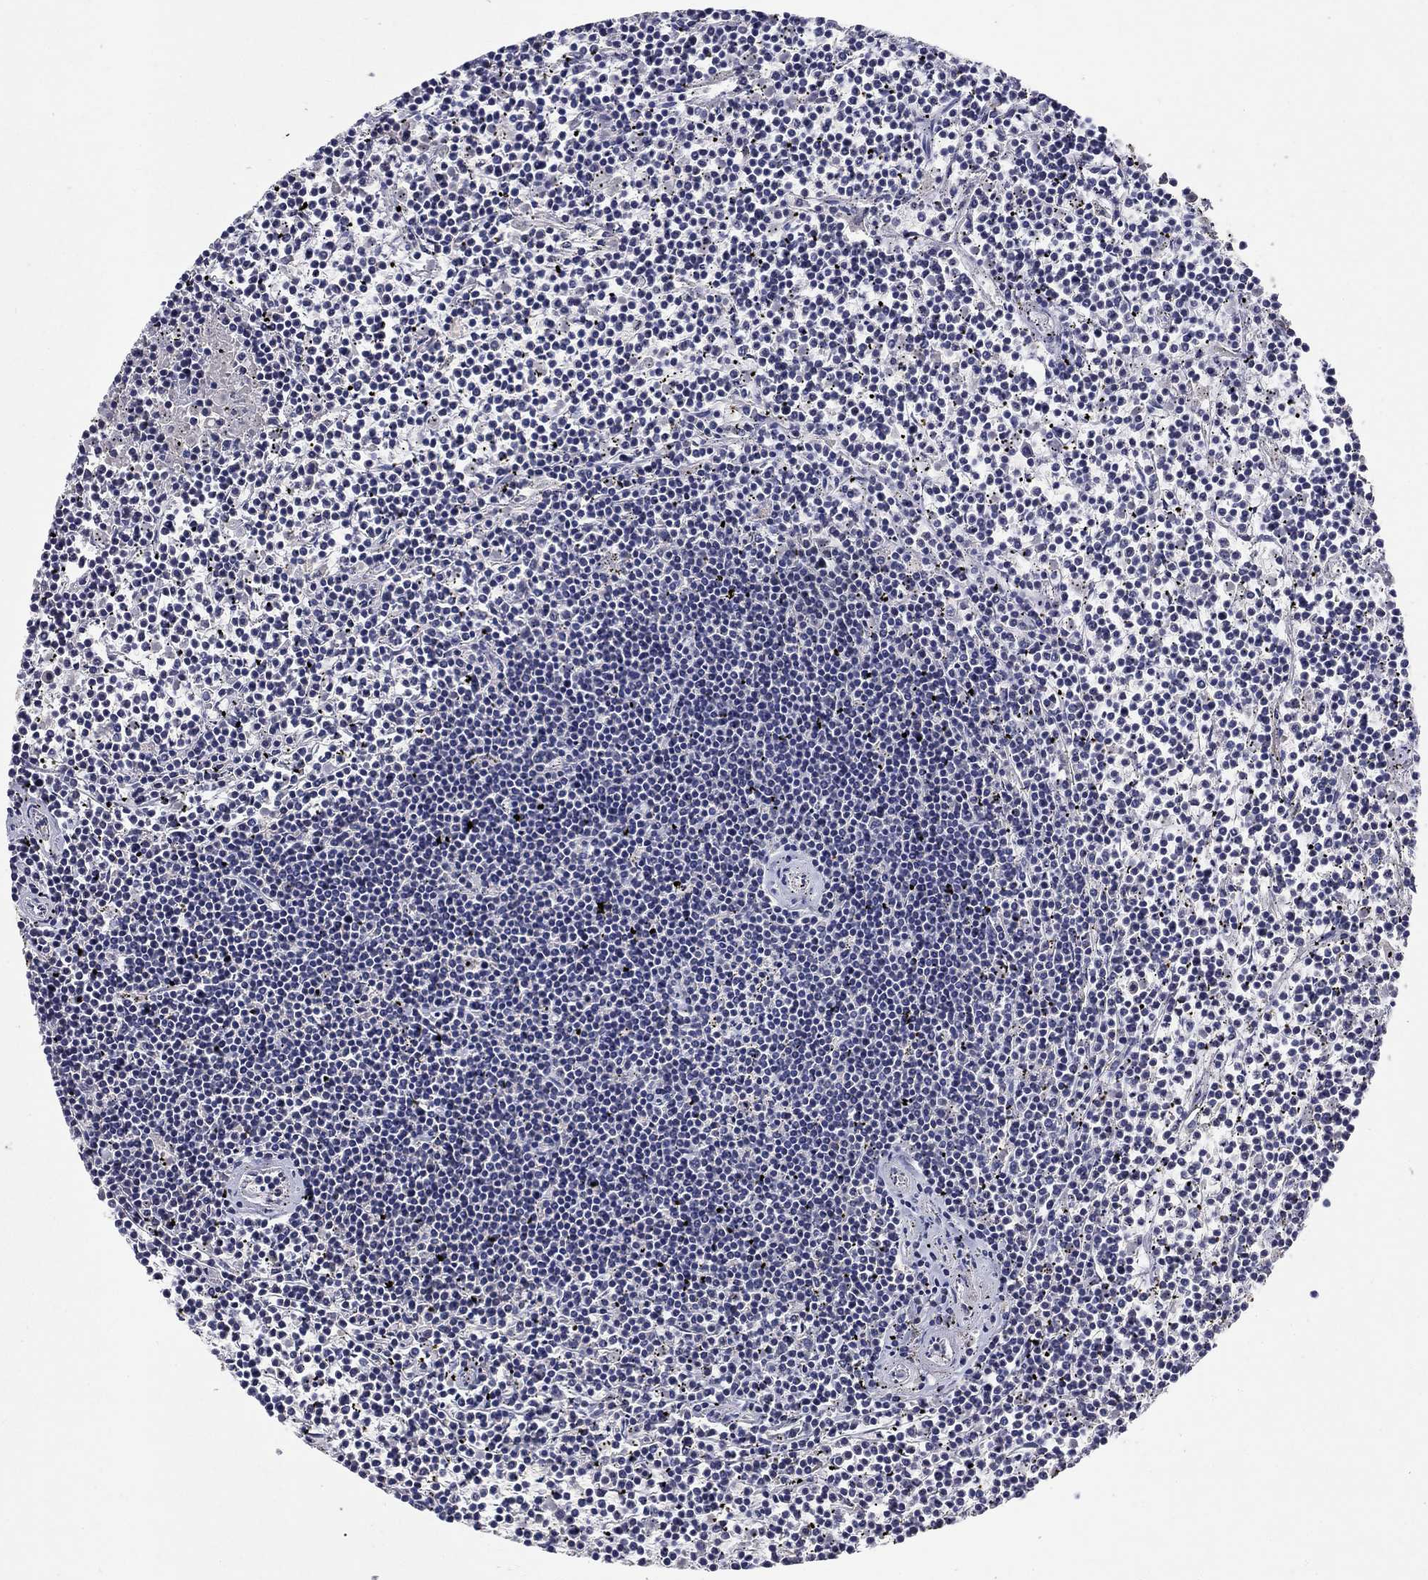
{"staining": {"intensity": "negative", "quantity": "none", "location": "none"}, "tissue": "lymphoma", "cell_type": "Tumor cells", "image_type": "cancer", "snomed": [{"axis": "morphology", "description": "Malignant lymphoma, non-Hodgkin's type, Low grade"}, {"axis": "topography", "description": "Spleen"}], "caption": "The IHC image has no significant positivity in tumor cells of malignant lymphoma, non-Hodgkin's type (low-grade) tissue.", "gene": "PROZ", "patient": {"sex": "female", "age": 19}}